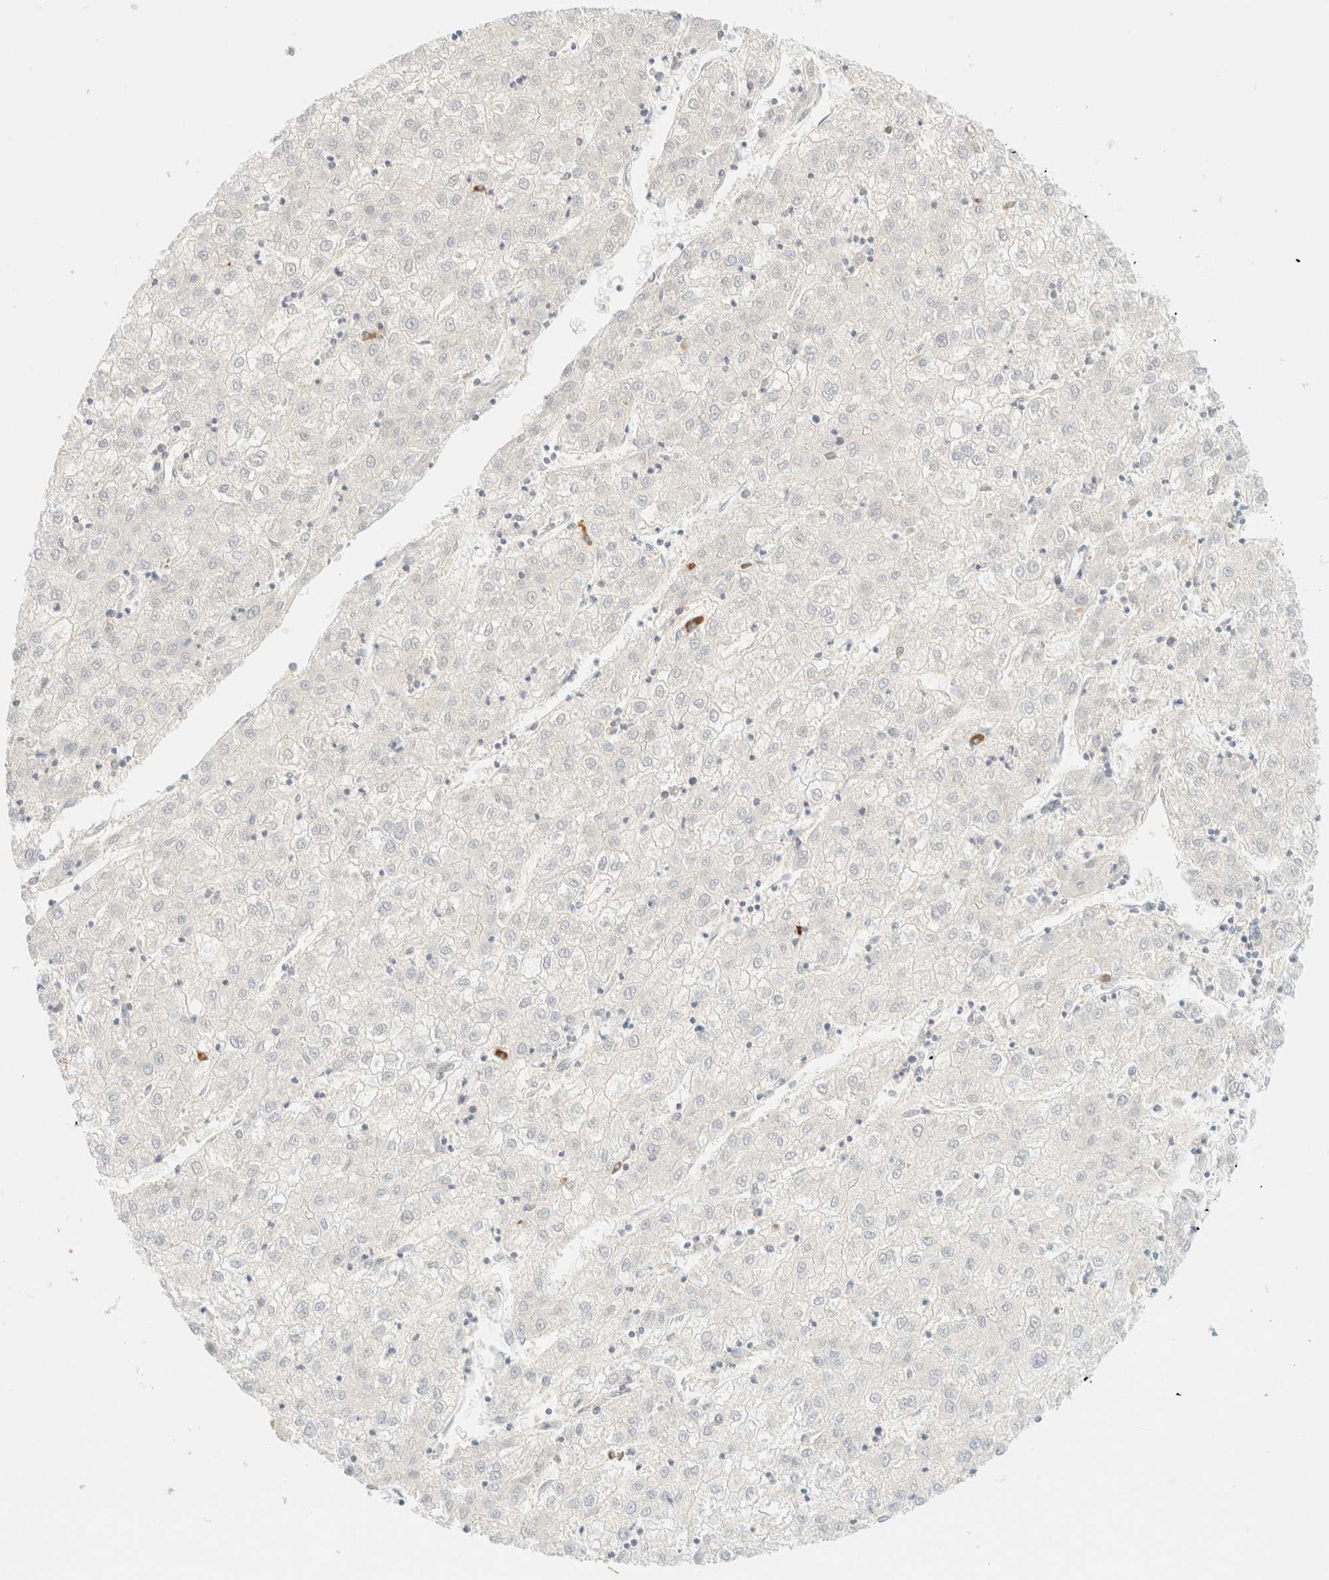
{"staining": {"intensity": "negative", "quantity": "none", "location": "none"}, "tissue": "liver cancer", "cell_type": "Tumor cells", "image_type": "cancer", "snomed": [{"axis": "morphology", "description": "Carcinoma, Hepatocellular, NOS"}, {"axis": "topography", "description": "Liver"}], "caption": "Immunohistochemistry (IHC) of human liver cancer displays no staining in tumor cells. The staining is performed using DAB (3,3'-diaminobenzidine) brown chromogen with nuclei counter-stained in using hematoxylin.", "gene": "FHOD1", "patient": {"sex": "male", "age": 72}}